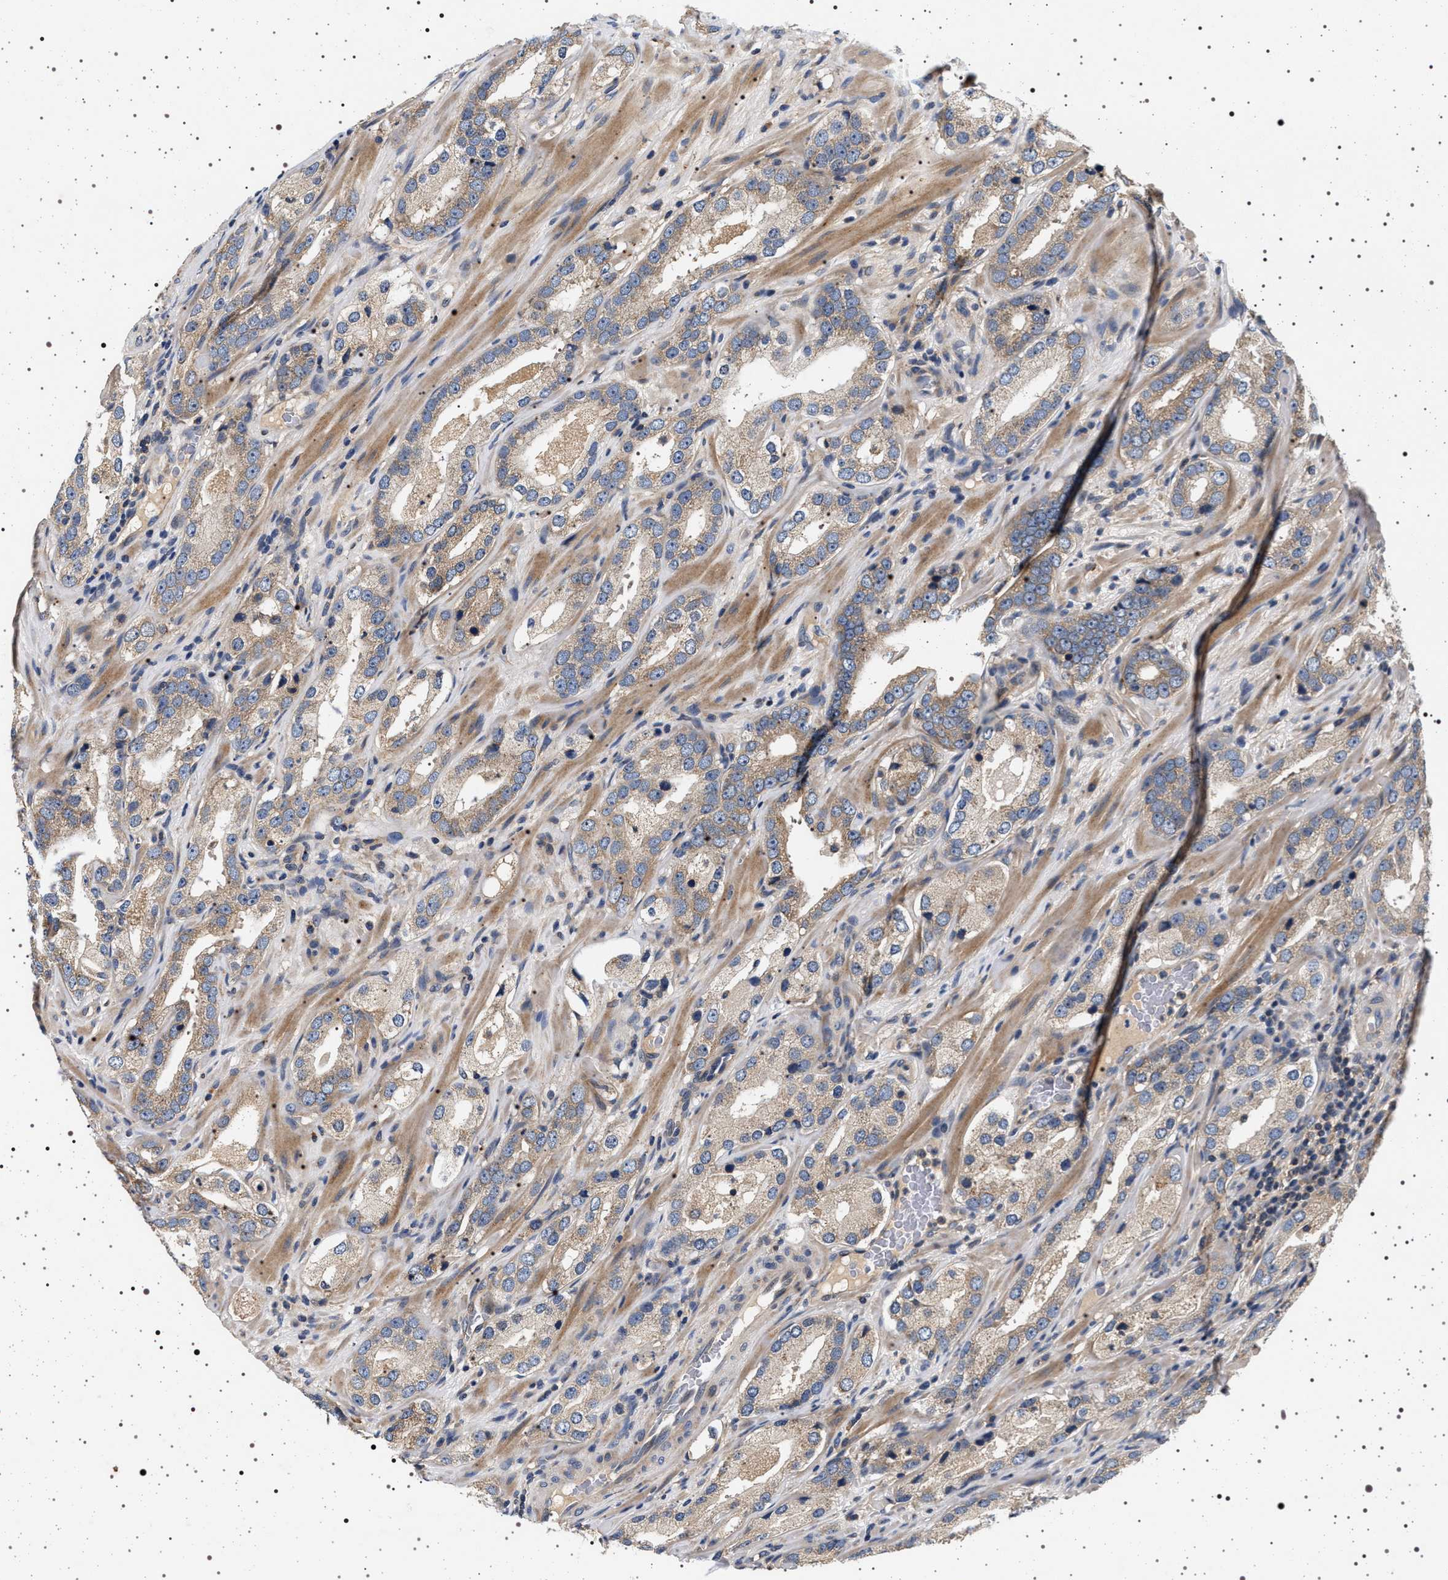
{"staining": {"intensity": "weak", "quantity": ">75%", "location": "cytoplasmic/membranous"}, "tissue": "prostate cancer", "cell_type": "Tumor cells", "image_type": "cancer", "snomed": [{"axis": "morphology", "description": "Adenocarcinoma, High grade"}, {"axis": "topography", "description": "Prostate"}], "caption": "A micrograph showing weak cytoplasmic/membranous staining in about >75% of tumor cells in high-grade adenocarcinoma (prostate), as visualized by brown immunohistochemical staining.", "gene": "DCBLD2", "patient": {"sex": "male", "age": 63}}